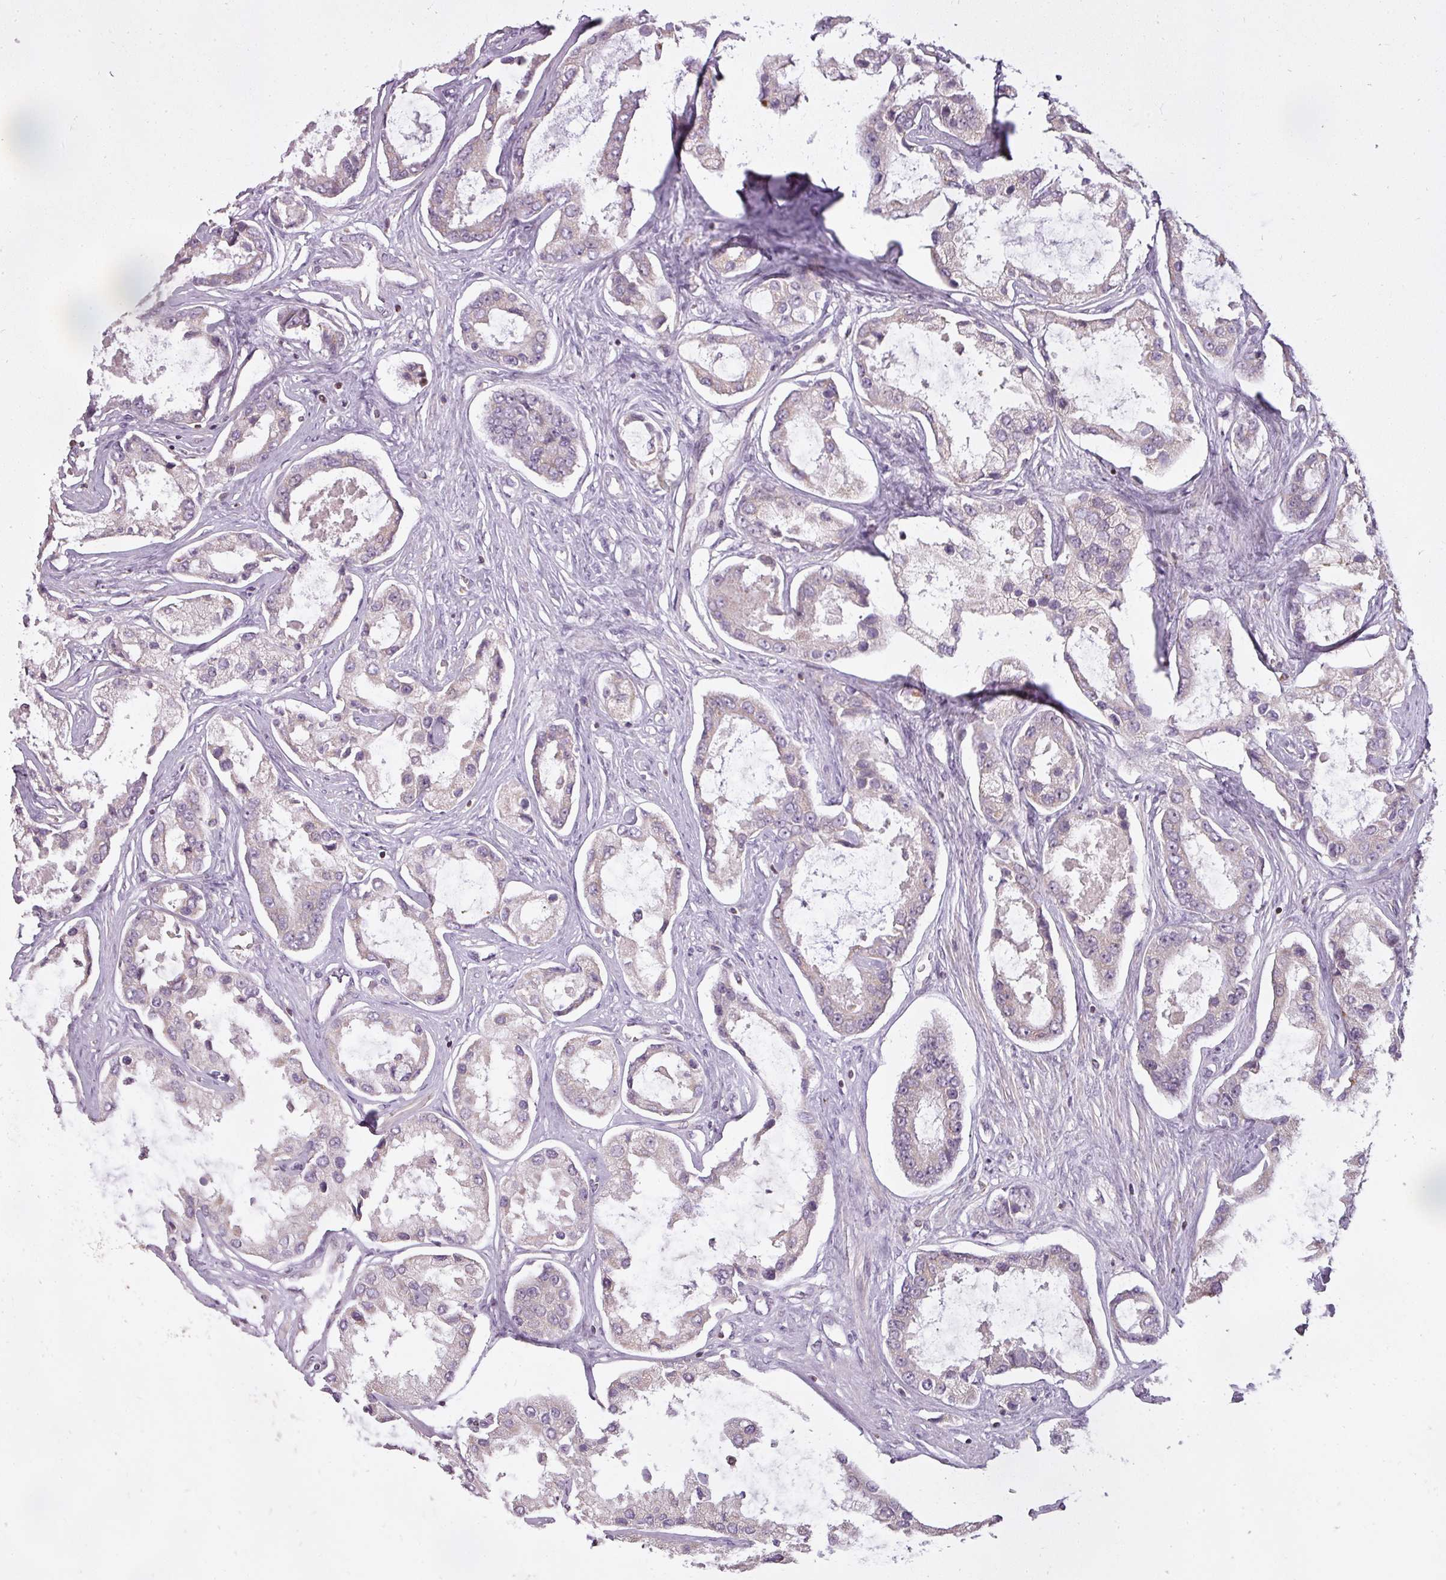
{"staining": {"intensity": "negative", "quantity": "none", "location": "none"}, "tissue": "prostate cancer", "cell_type": "Tumor cells", "image_type": "cancer", "snomed": [{"axis": "morphology", "description": "Adenocarcinoma, Low grade"}, {"axis": "topography", "description": "Prostate"}], "caption": "Prostate cancer (adenocarcinoma (low-grade)) stained for a protein using immunohistochemistry exhibits no expression tumor cells.", "gene": "STK4", "patient": {"sex": "male", "age": 68}}